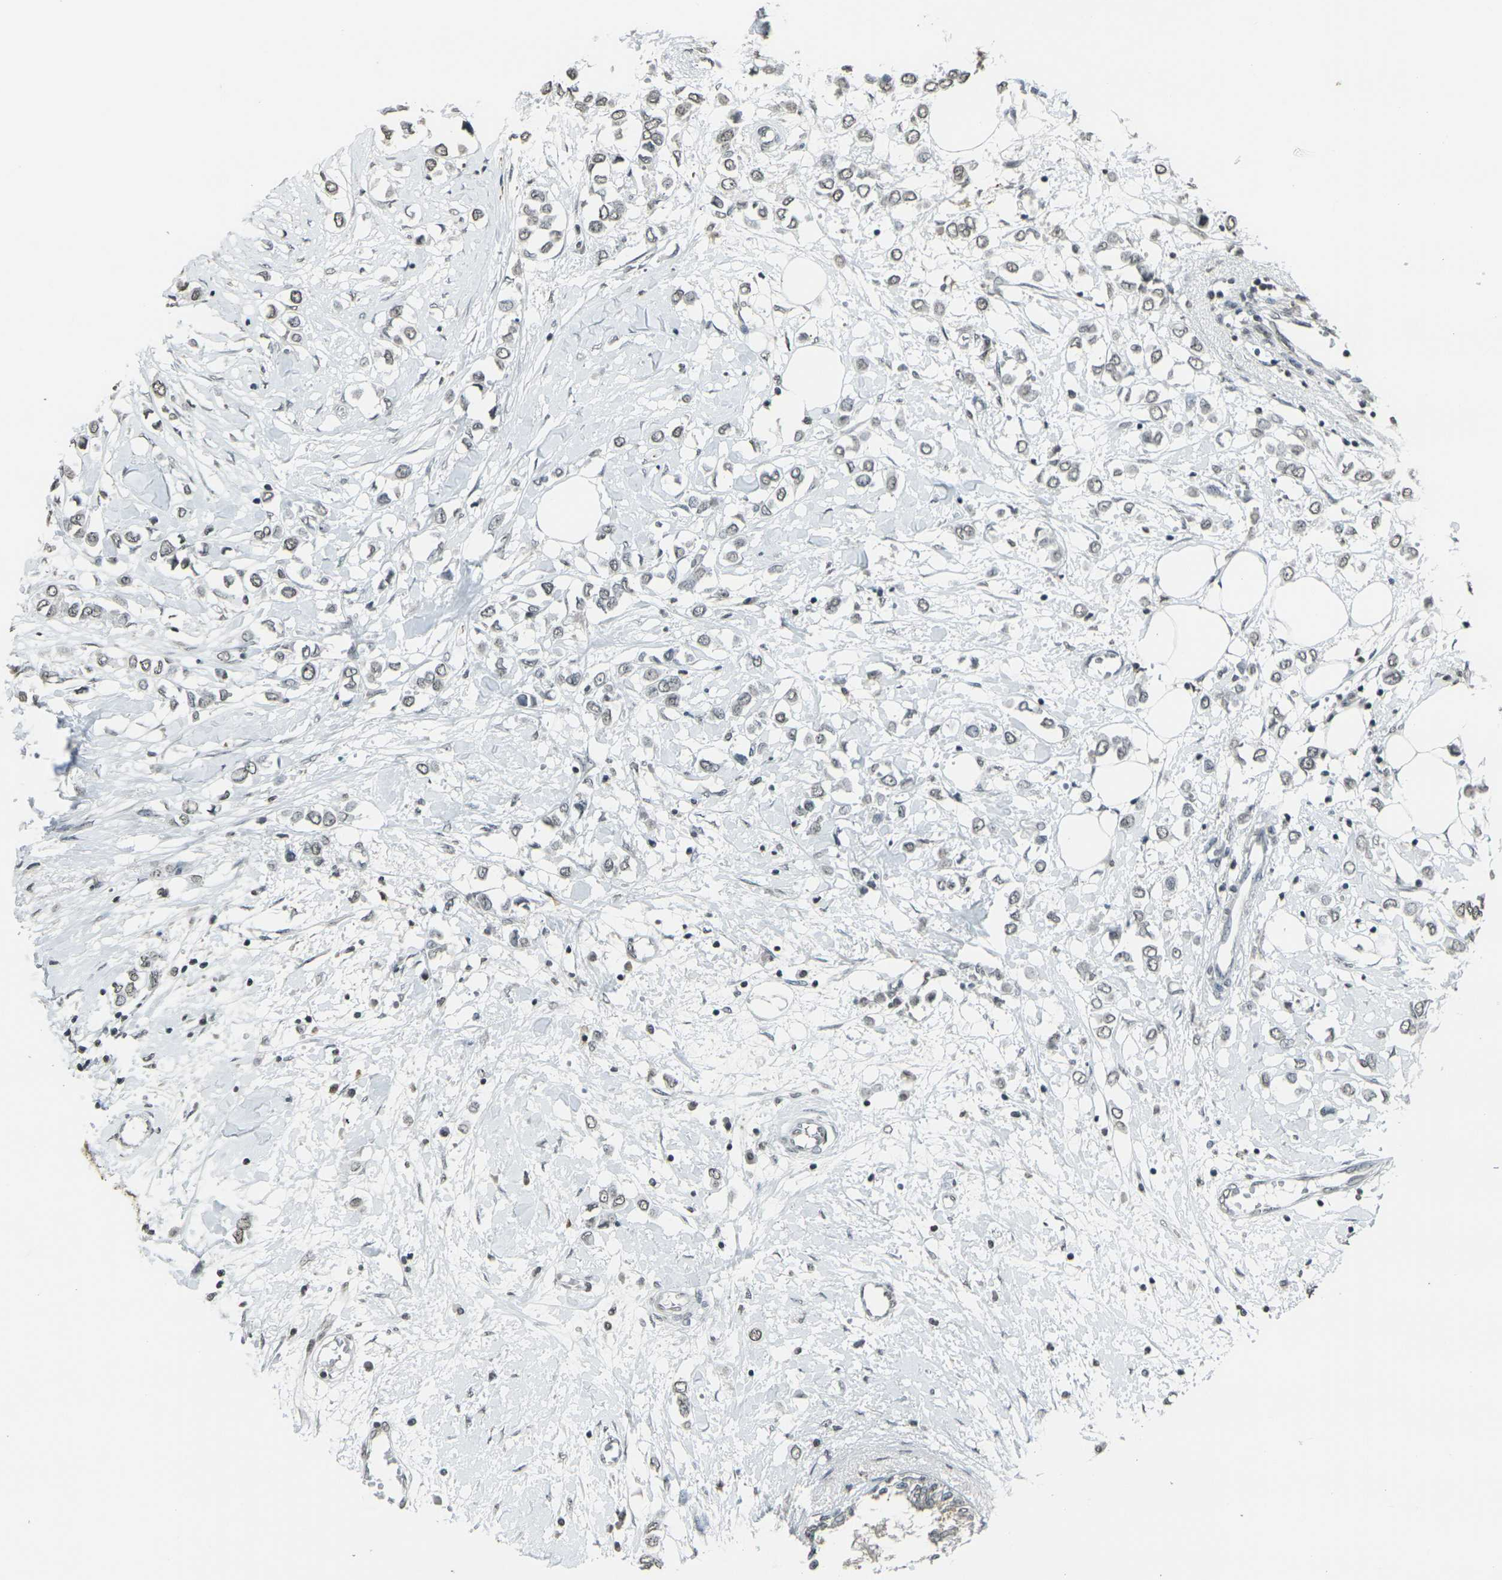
{"staining": {"intensity": "weak", "quantity": ">75%", "location": "nuclear"}, "tissue": "breast cancer", "cell_type": "Tumor cells", "image_type": "cancer", "snomed": [{"axis": "morphology", "description": "Lobular carcinoma"}, {"axis": "topography", "description": "Breast"}], "caption": "Immunohistochemistry histopathology image of breast cancer stained for a protein (brown), which shows low levels of weak nuclear staining in about >75% of tumor cells.", "gene": "PRPF8", "patient": {"sex": "female", "age": 51}}